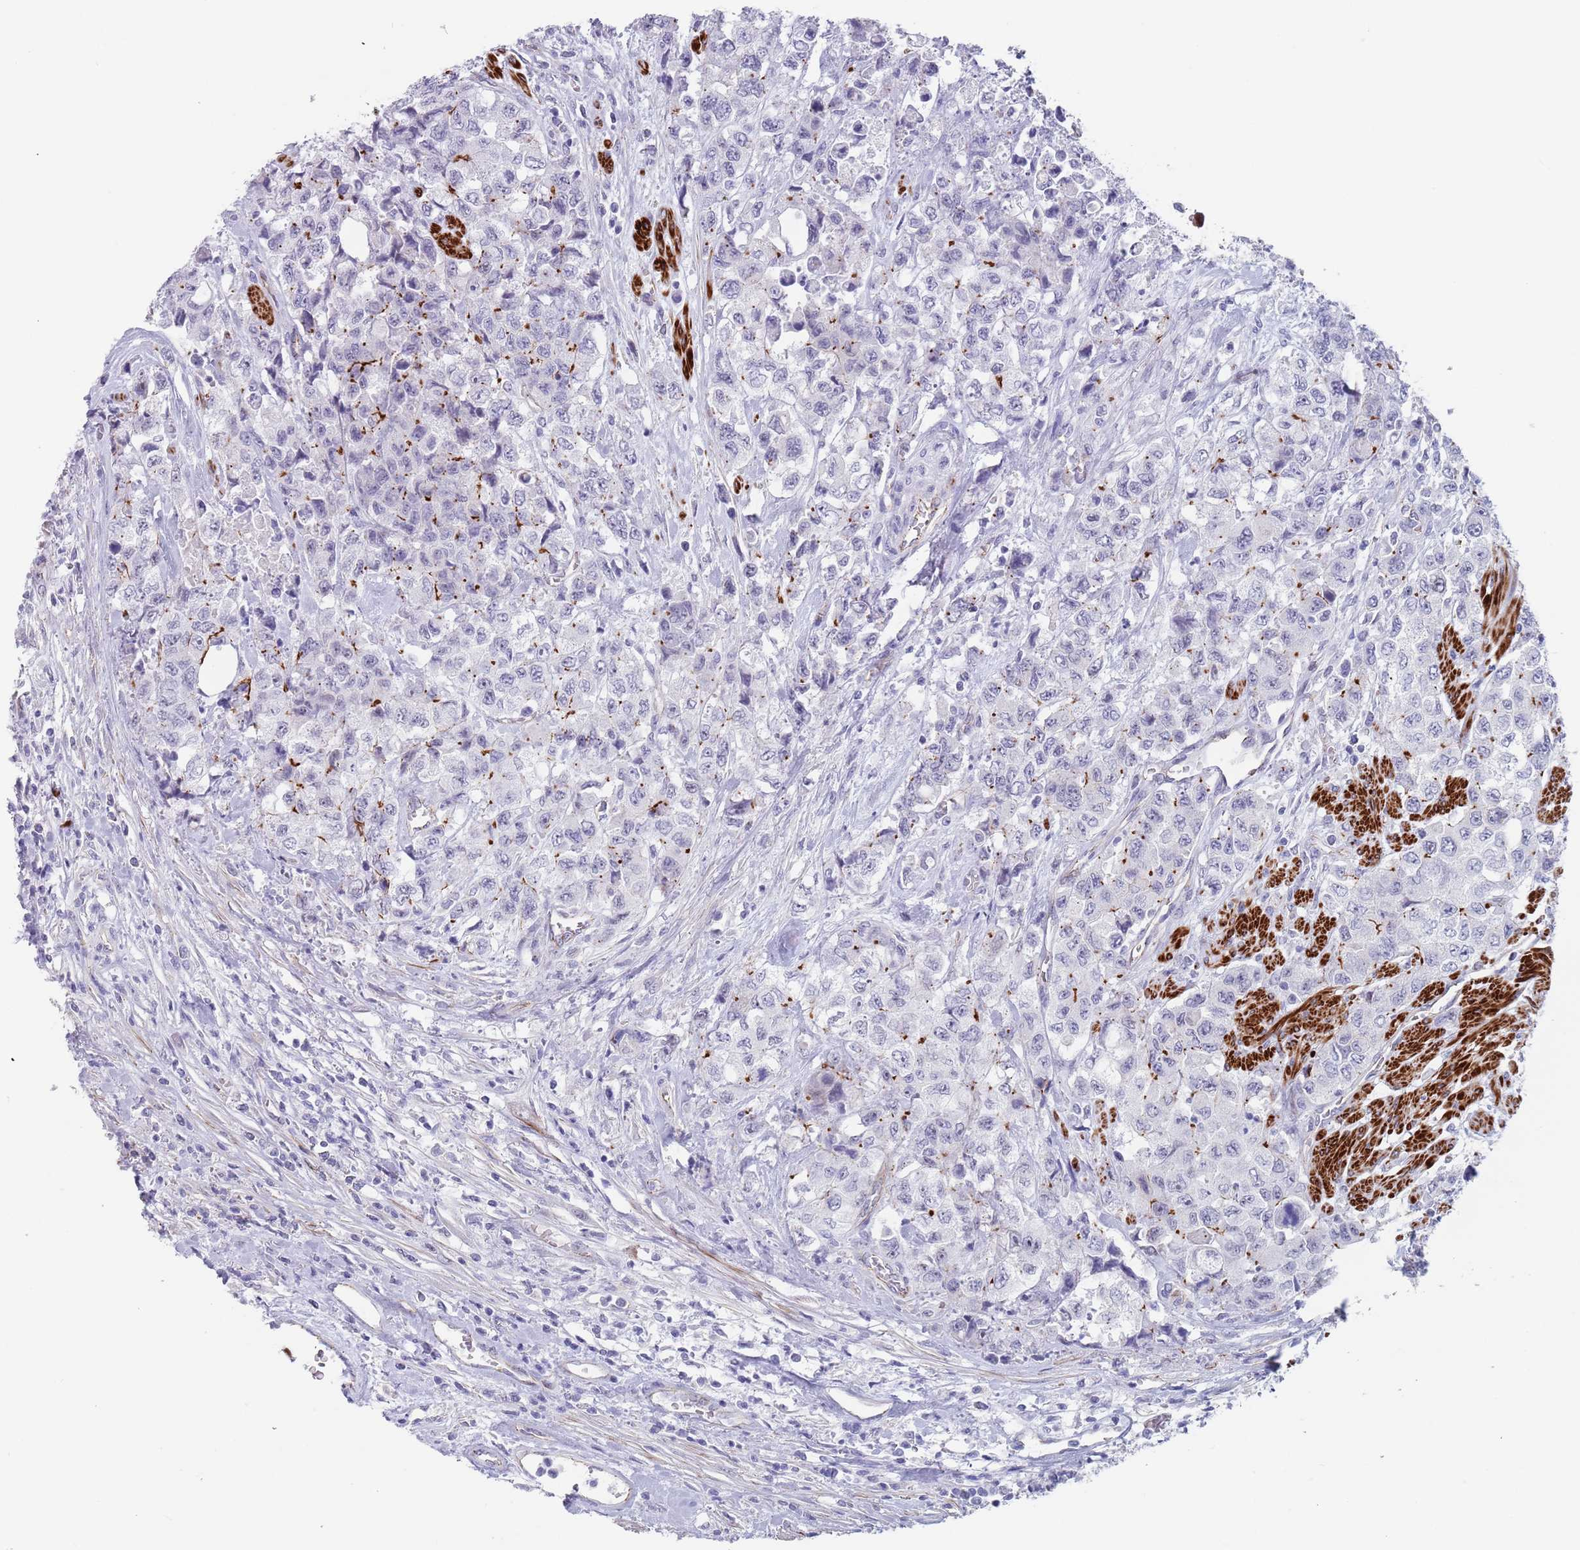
{"staining": {"intensity": "strong", "quantity": "<25%", "location": "cytoplasmic/membranous"}, "tissue": "urothelial cancer", "cell_type": "Tumor cells", "image_type": "cancer", "snomed": [{"axis": "morphology", "description": "Urothelial carcinoma, High grade"}, {"axis": "topography", "description": "Urinary bladder"}], "caption": "Immunohistochemical staining of human urothelial carcinoma (high-grade) demonstrates strong cytoplasmic/membranous protein staining in about <25% of tumor cells. The protein of interest is shown in brown color, while the nuclei are stained blue.", "gene": "OR5A2", "patient": {"sex": "female", "age": 78}}